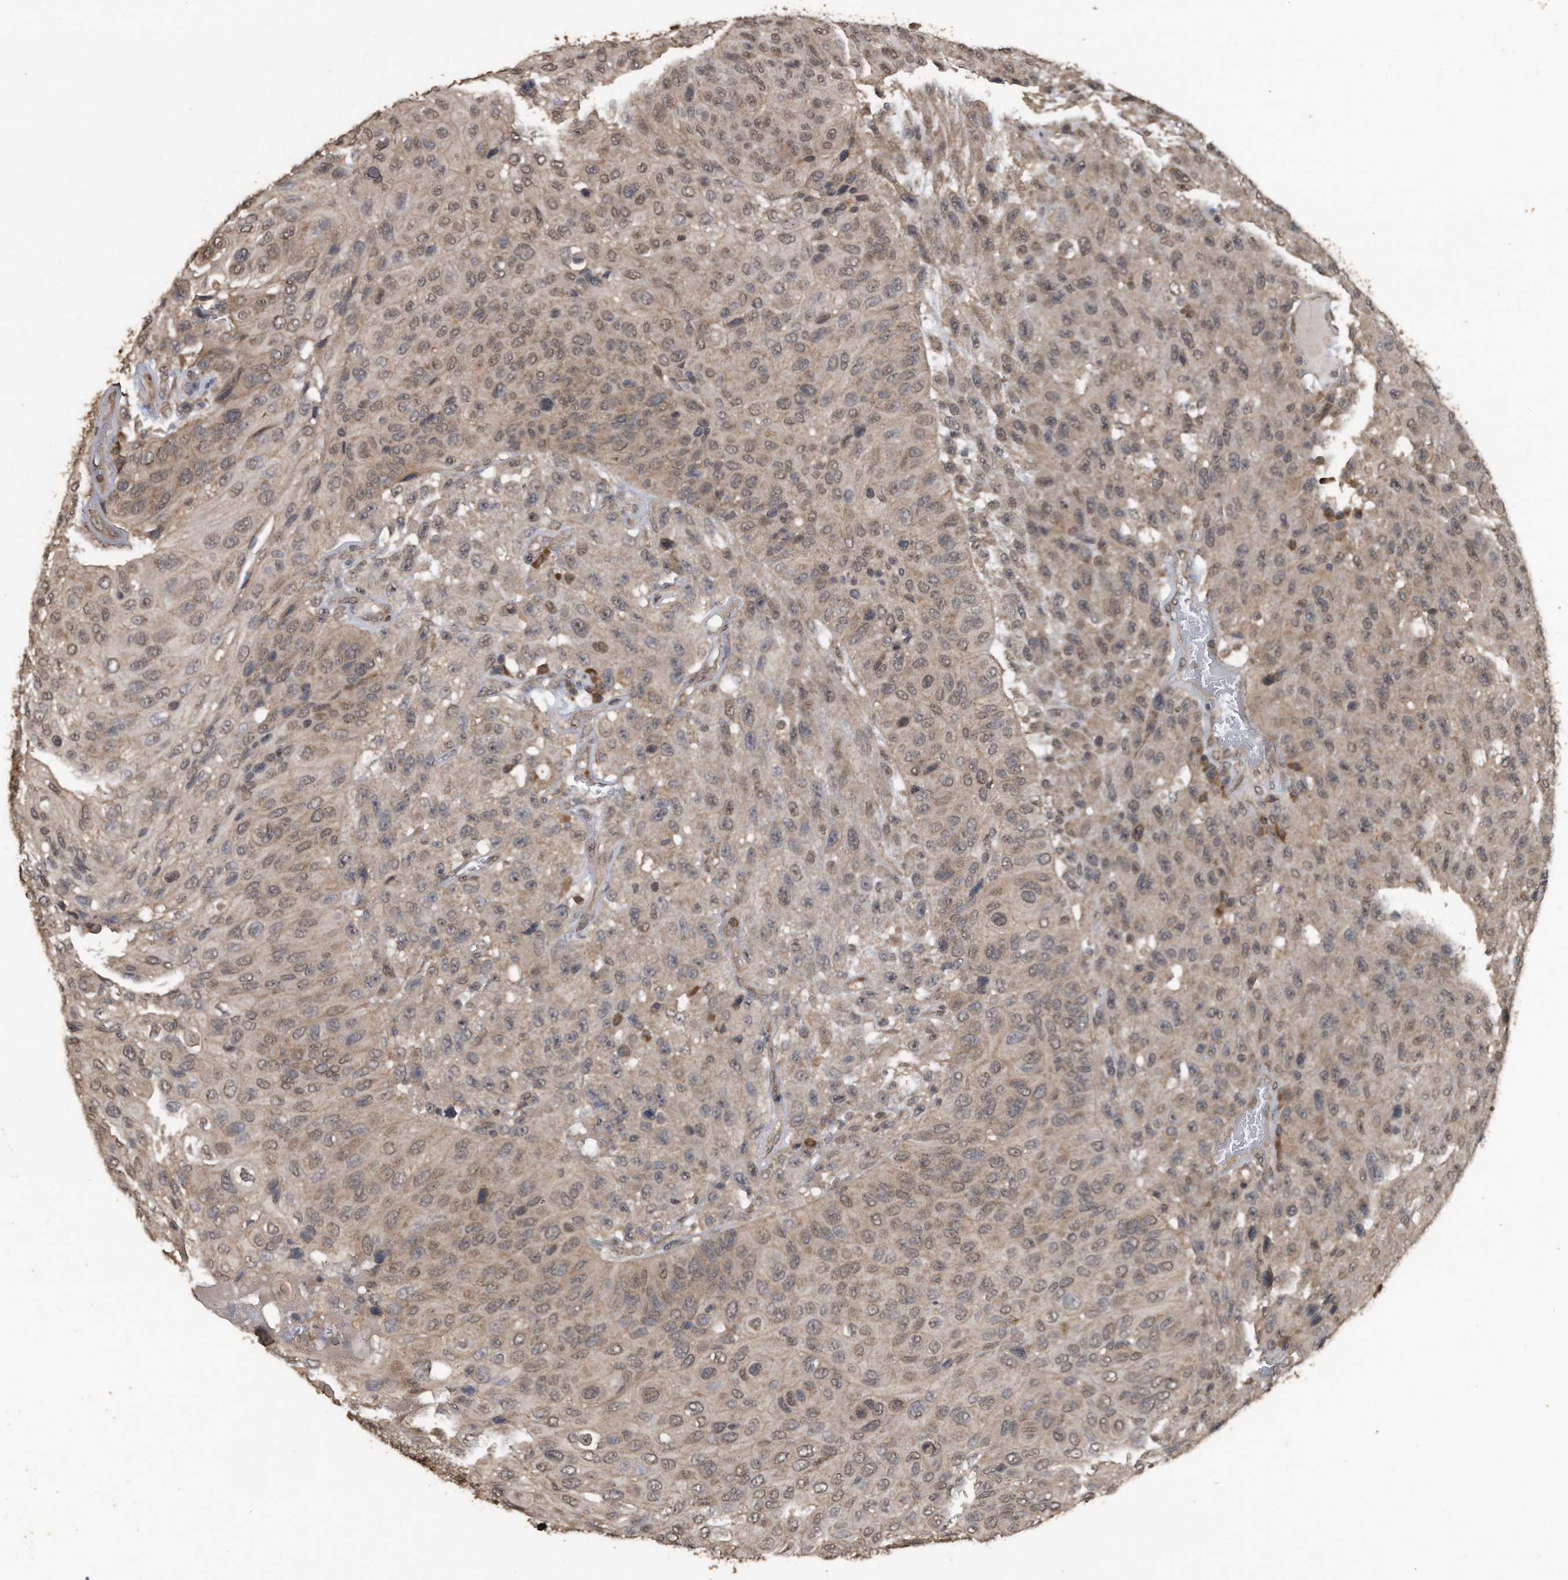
{"staining": {"intensity": "weak", "quantity": "25%-75%", "location": "cytoplasmic/membranous,nuclear"}, "tissue": "urothelial cancer", "cell_type": "Tumor cells", "image_type": "cancer", "snomed": [{"axis": "morphology", "description": "Urothelial carcinoma, High grade"}, {"axis": "topography", "description": "Urinary bladder"}], "caption": "High-grade urothelial carcinoma tissue displays weak cytoplasmic/membranous and nuclear expression in approximately 25%-75% of tumor cells, visualized by immunohistochemistry.", "gene": "CRYZL1", "patient": {"sex": "male", "age": 66}}